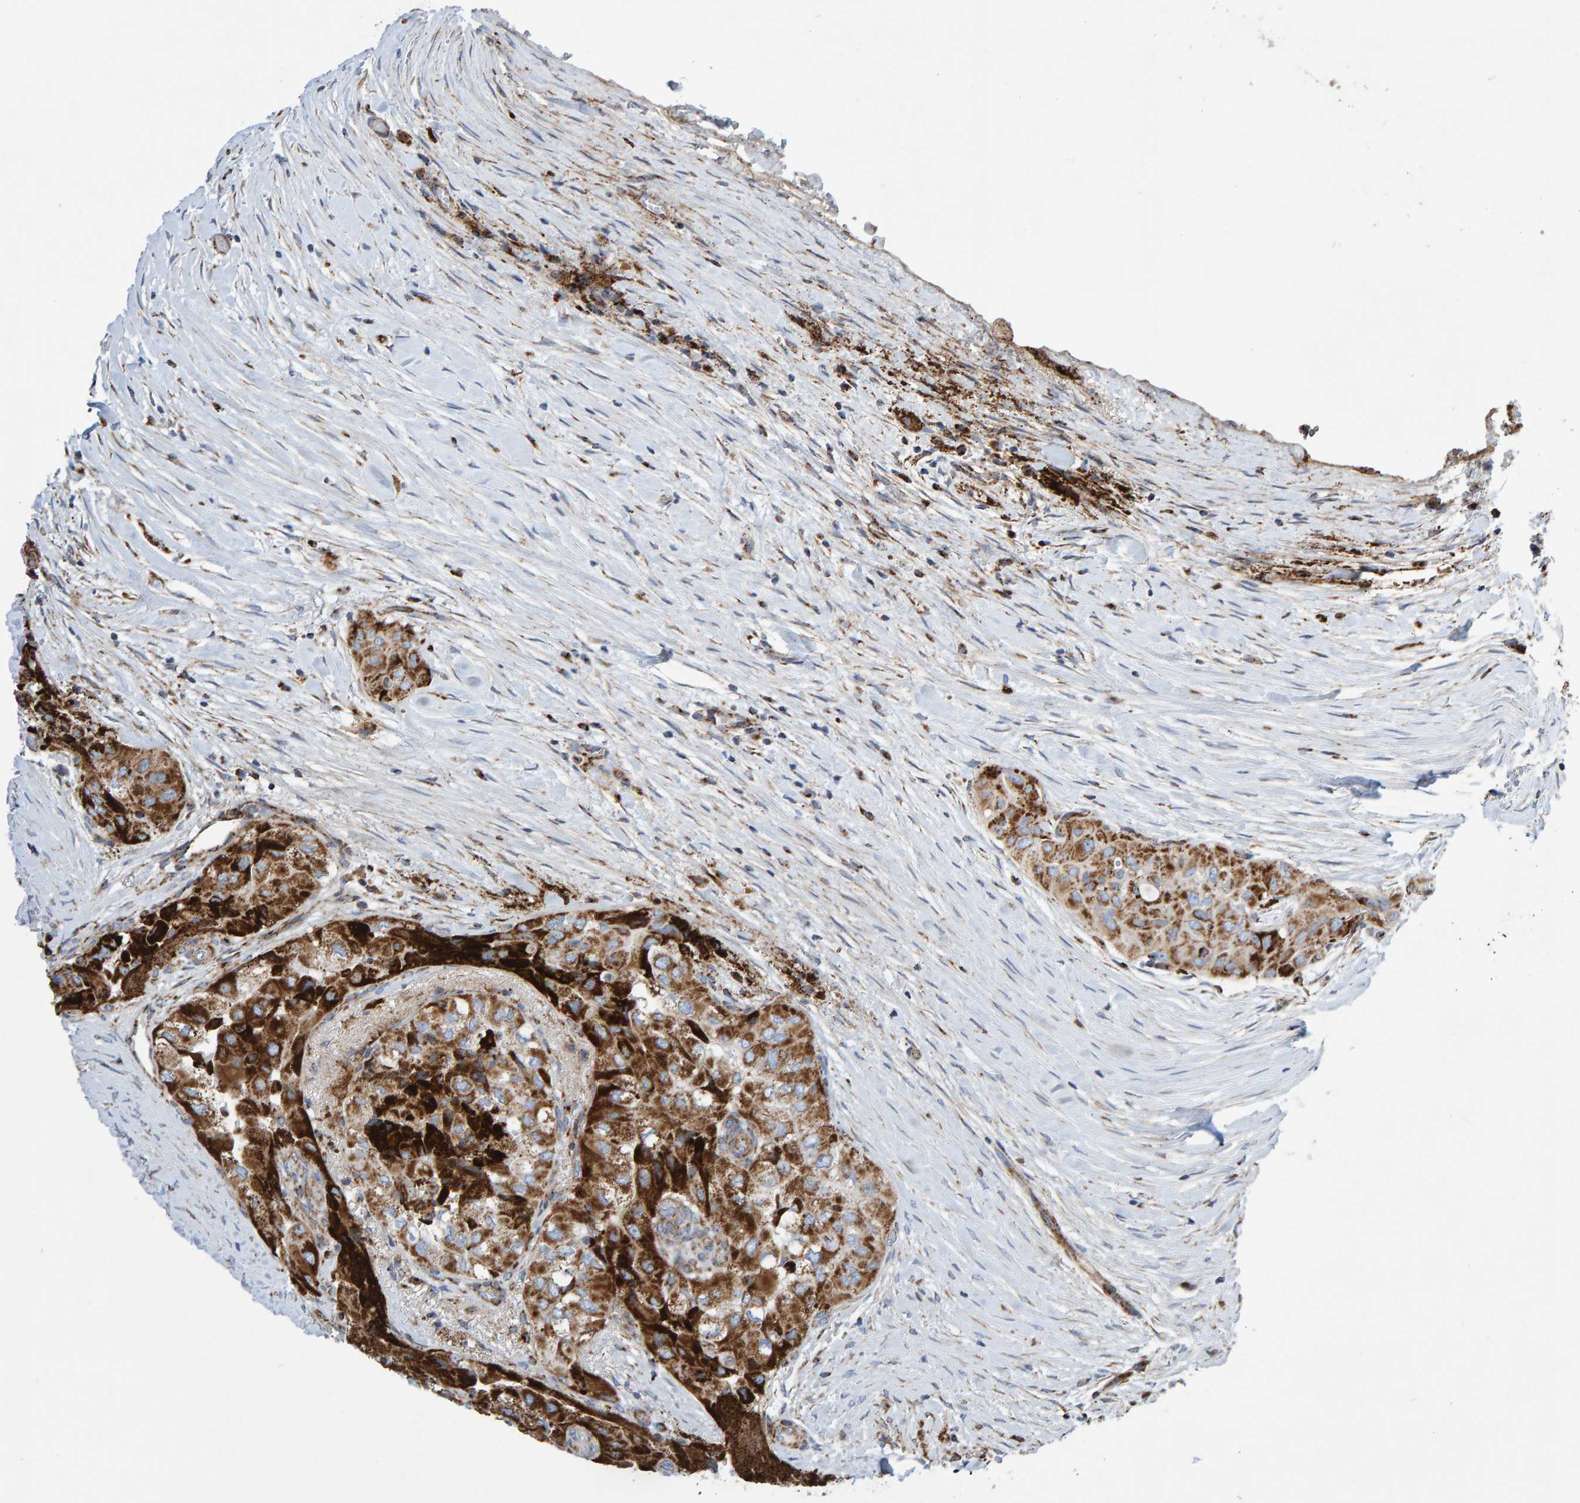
{"staining": {"intensity": "strong", "quantity": ">75%", "location": "cytoplasmic/membranous"}, "tissue": "thyroid cancer", "cell_type": "Tumor cells", "image_type": "cancer", "snomed": [{"axis": "morphology", "description": "Papillary adenocarcinoma, NOS"}, {"axis": "topography", "description": "Thyroid gland"}], "caption": "Immunohistochemical staining of human thyroid papillary adenocarcinoma exhibits strong cytoplasmic/membranous protein positivity in approximately >75% of tumor cells.", "gene": "GGTA1", "patient": {"sex": "female", "age": 59}}